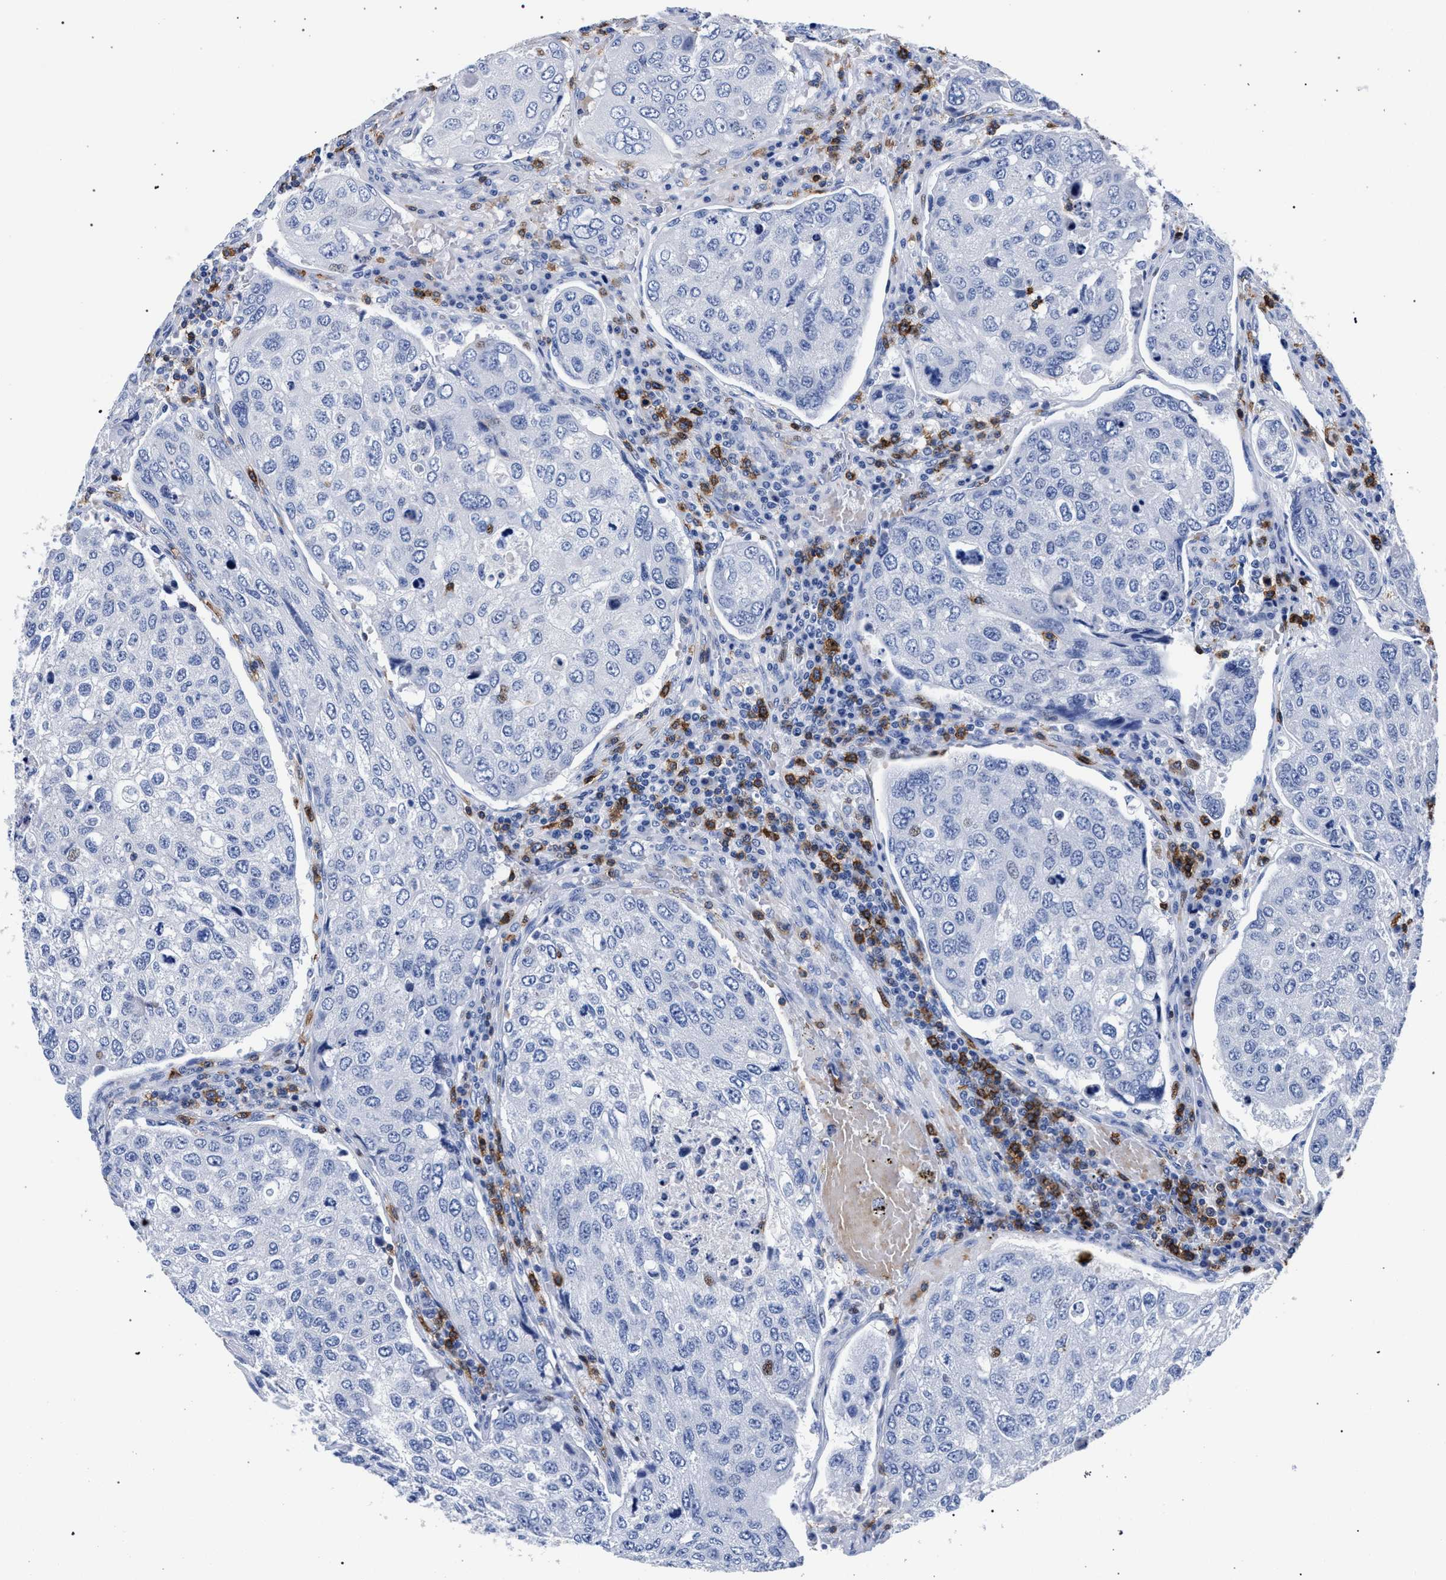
{"staining": {"intensity": "negative", "quantity": "none", "location": "none"}, "tissue": "urothelial cancer", "cell_type": "Tumor cells", "image_type": "cancer", "snomed": [{"axis": "morphology", "description": "Urothelial carcinoma, High grade"}, {"axis": "topography", "description": "Lymph node"}, {"axis": "topography", "description": "Urinary bladder"}], "caption": "The photomicrograph demonstrates no staining of tumor cells in urothelial cancer.", "gene": "KLRK1", "patient": {"sex": "male", "age": 51}}